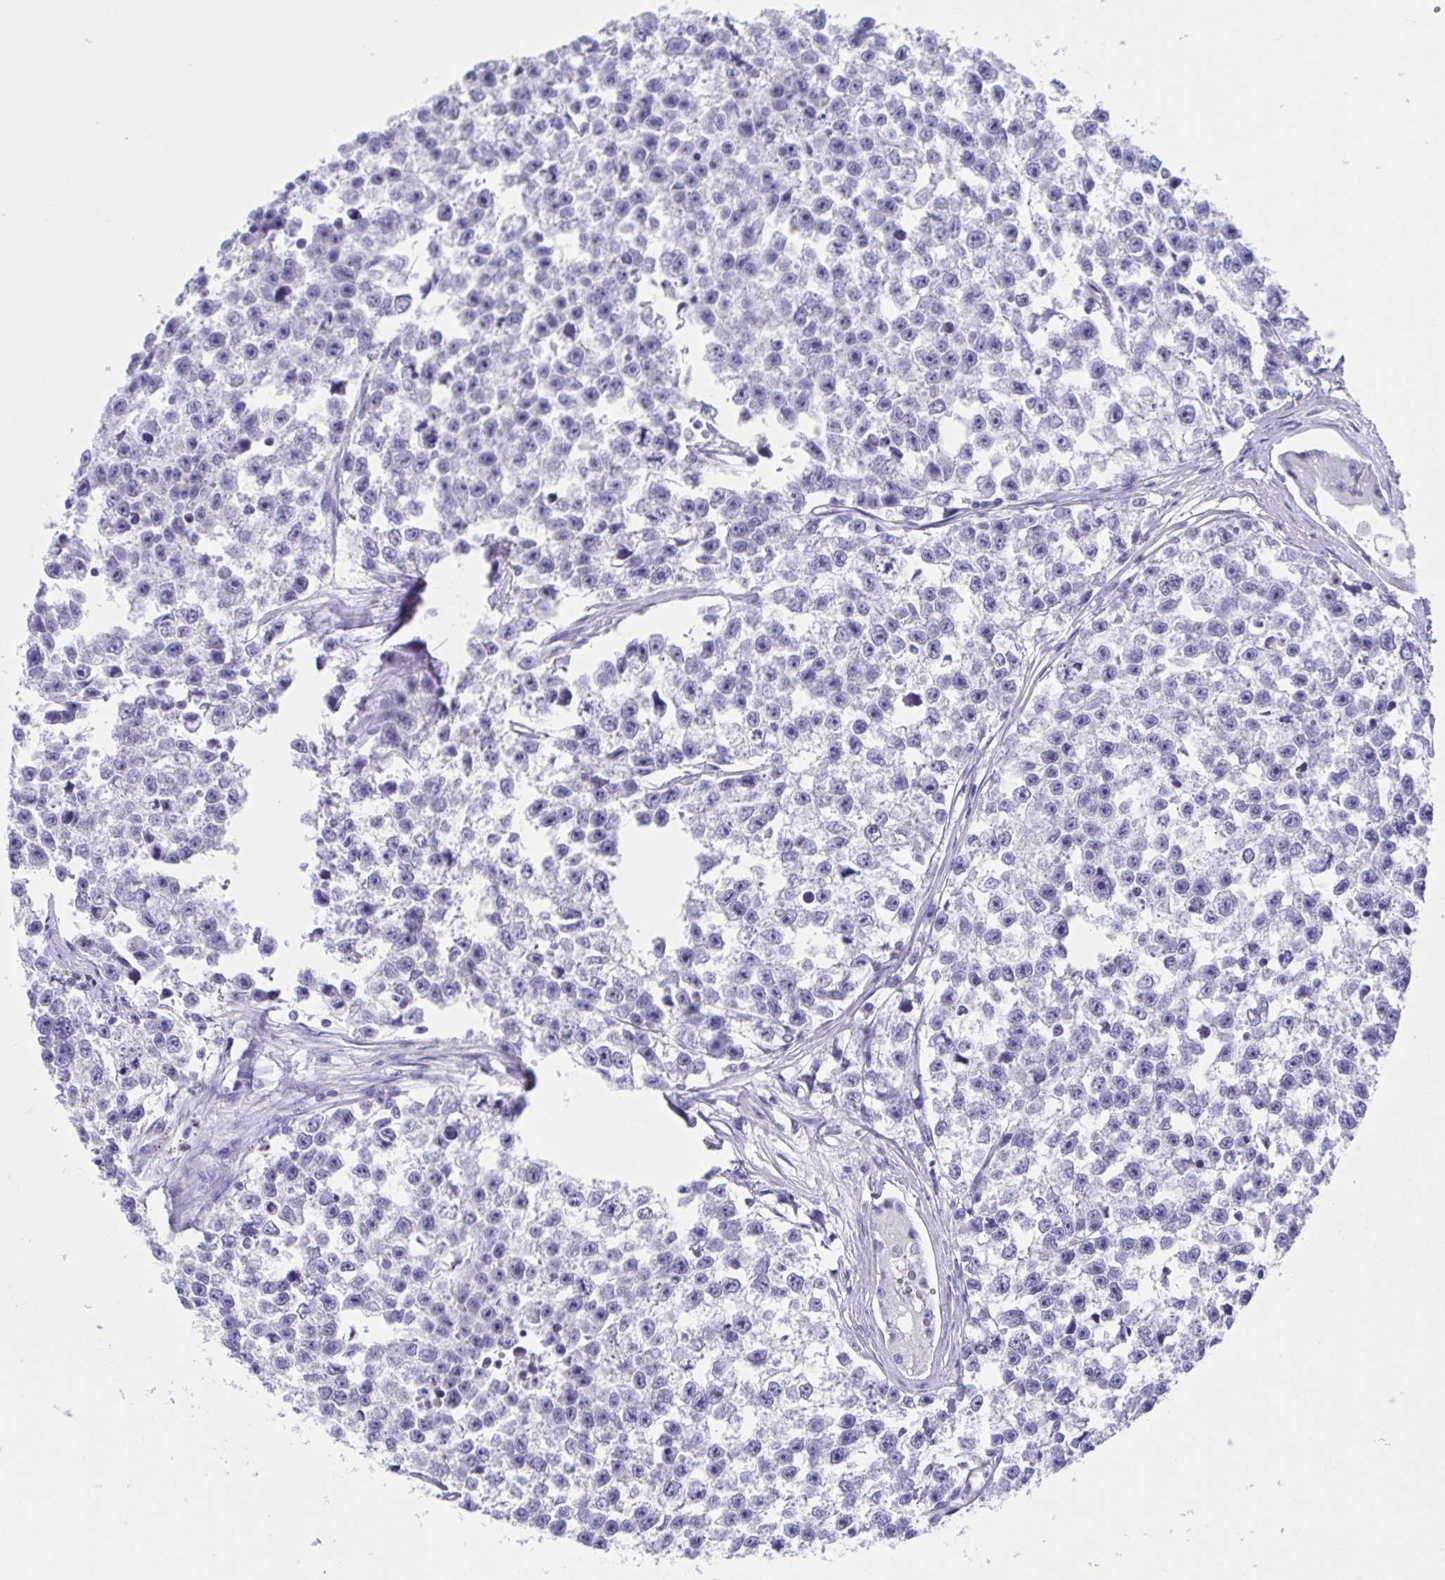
{"staining": {"intensity": "negative", "quantity": "none", "location": "none"}, "tissue": "testis cancer", "cell_type": "Tumor cells", "image_type": "cancer", "snomed": [{"axis": "morphology", "description": "Seminoma, NOS"}, {"axis": "topography", "description": "Testis"}], "caption": "Immunohistochemistry photomicrograph of neoplastic tissue: testis seminoma stained with DAB (3,3'-diaminobenzidine) reveals no significant protein positivity in tumor cells.", "gene": "TEX12", "patient": {"sex": "male", "age": 26}}